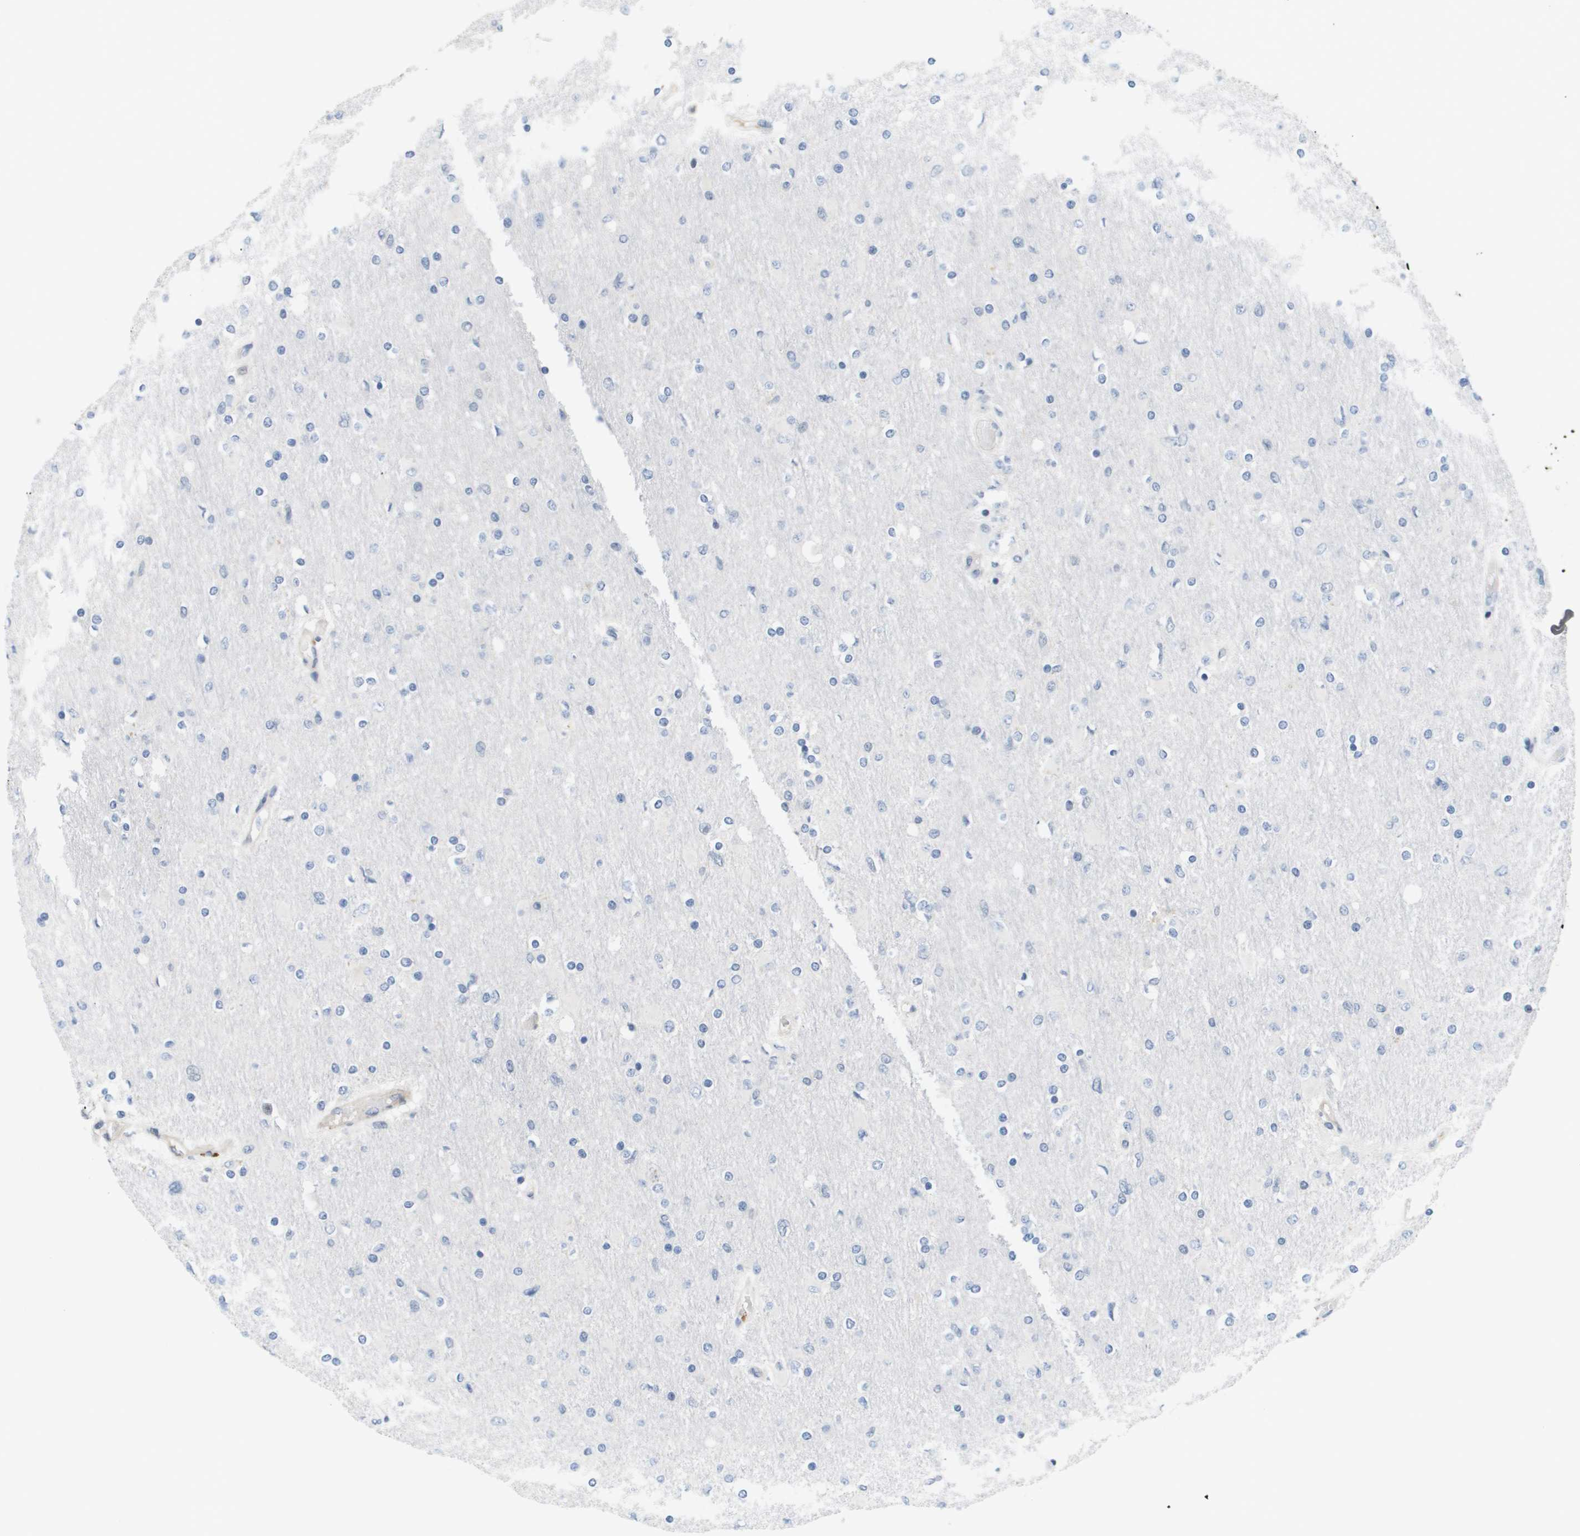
{"staining": {"intensity": "negative", "quantity": "none", "location": "none"}, "tissue": "glioma", "cell_type": "Tumor cells", "image_type": "cancer", "snomed": [{"axis": "morphology", "description": "Glioma, malignant, High grade"}, {"axis": "topography", "description": "Cerebral cortex"}], "caption": "High power microscopy image of an immunohistochemistry (IHC) histopathology image of glioma, revealing no significant positivity in tumor cells.", "gene": "MARCHF8", "patient": {"sex": "female", "age": 36}}